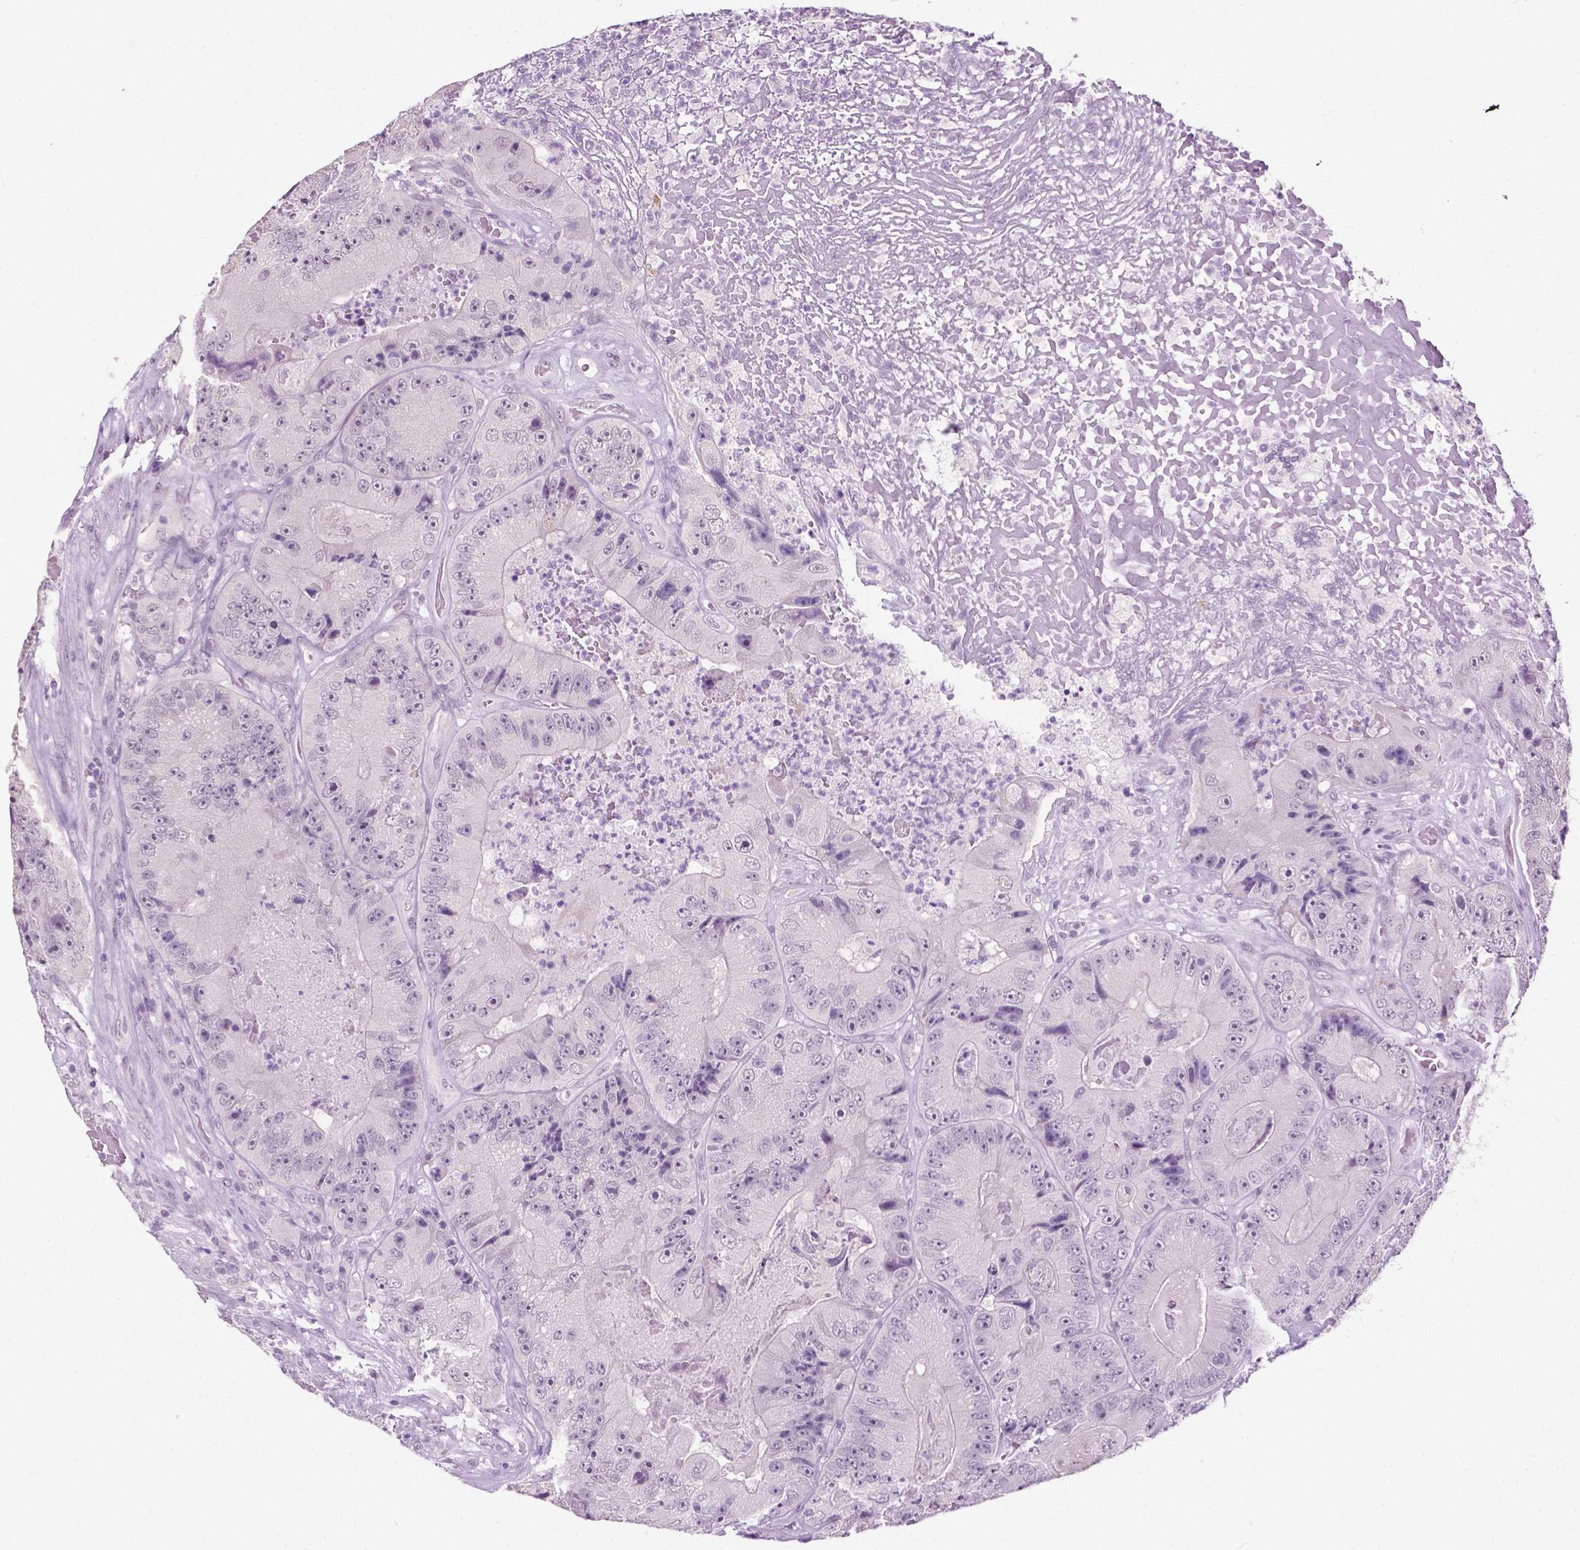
{"staining": {"intensity": "negative", "quantity": "none", "location": "none"}, "tissue": "colorectal cancer", "cell_type": "Tumor cells", "image_type": "cancer", "snomed": [{"axis": "morphology", "description": "Adenocarcinoma, NOS"}, {"axis": "topography", "description": "Colon"}], "caption": "Tumor cells are negative for protein expression in human colorectal cancer.", "gene": "GPR37L1", "patient": {"sex": "female", "age": 86}}